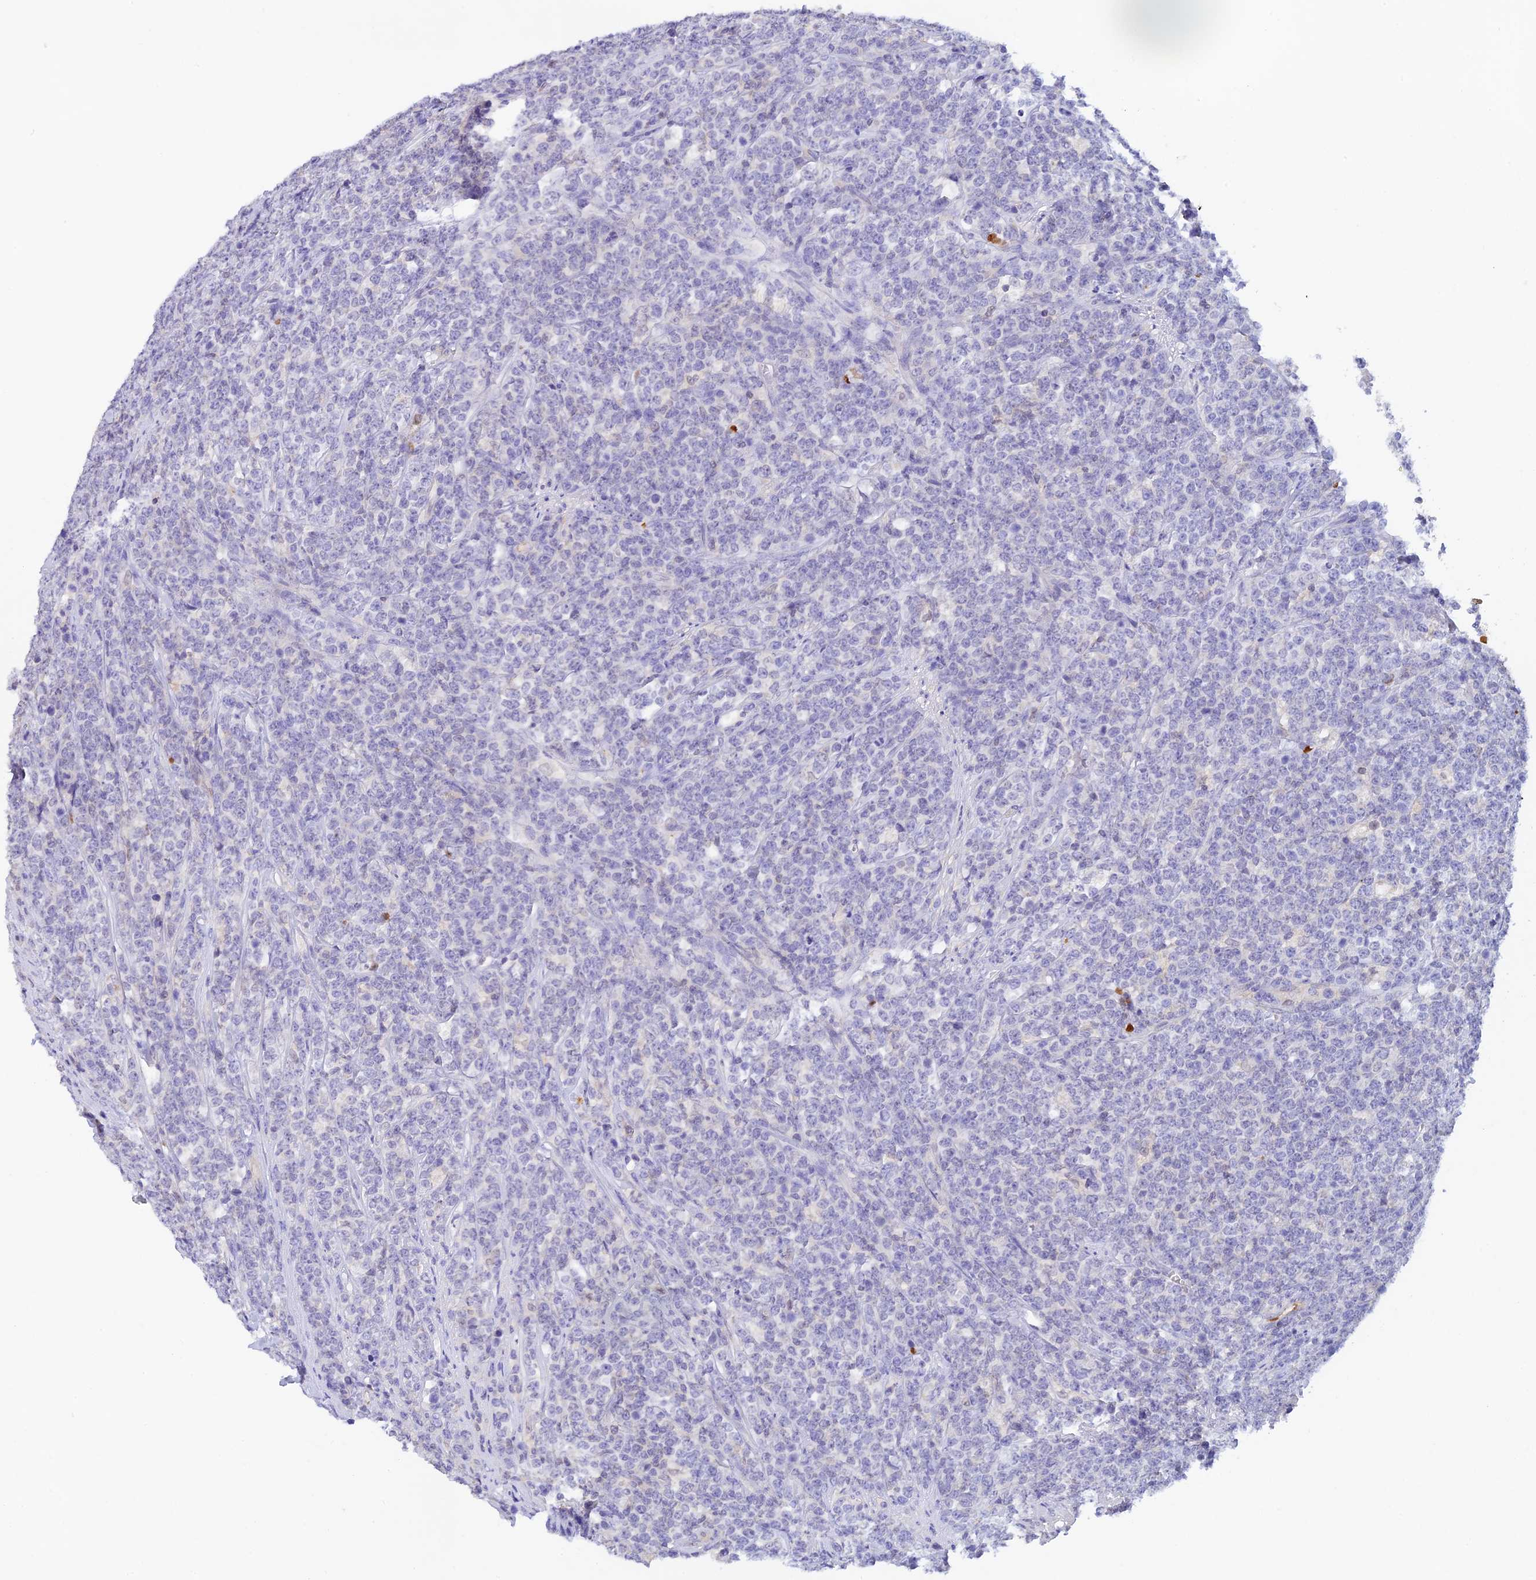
{"staining": {"intensity": "negative", "quantity": "none", "location": "none"}, "tissue": "lymphoma", "cell_type": "Tumor cells", "image_type": "cancer", "snomed": [{"axis": "morphology", "description": "Malignant lymphoma, non-Hodgkin's type, High grade"}, {"axis": "topography", "description": "Small intestine"}], "caption": "Photomicrograph shows no protein positivity in tumor cells of lymphoma tissue.", "gene": "HDHD2", "patient": {"sex": "male", "age": 8}}